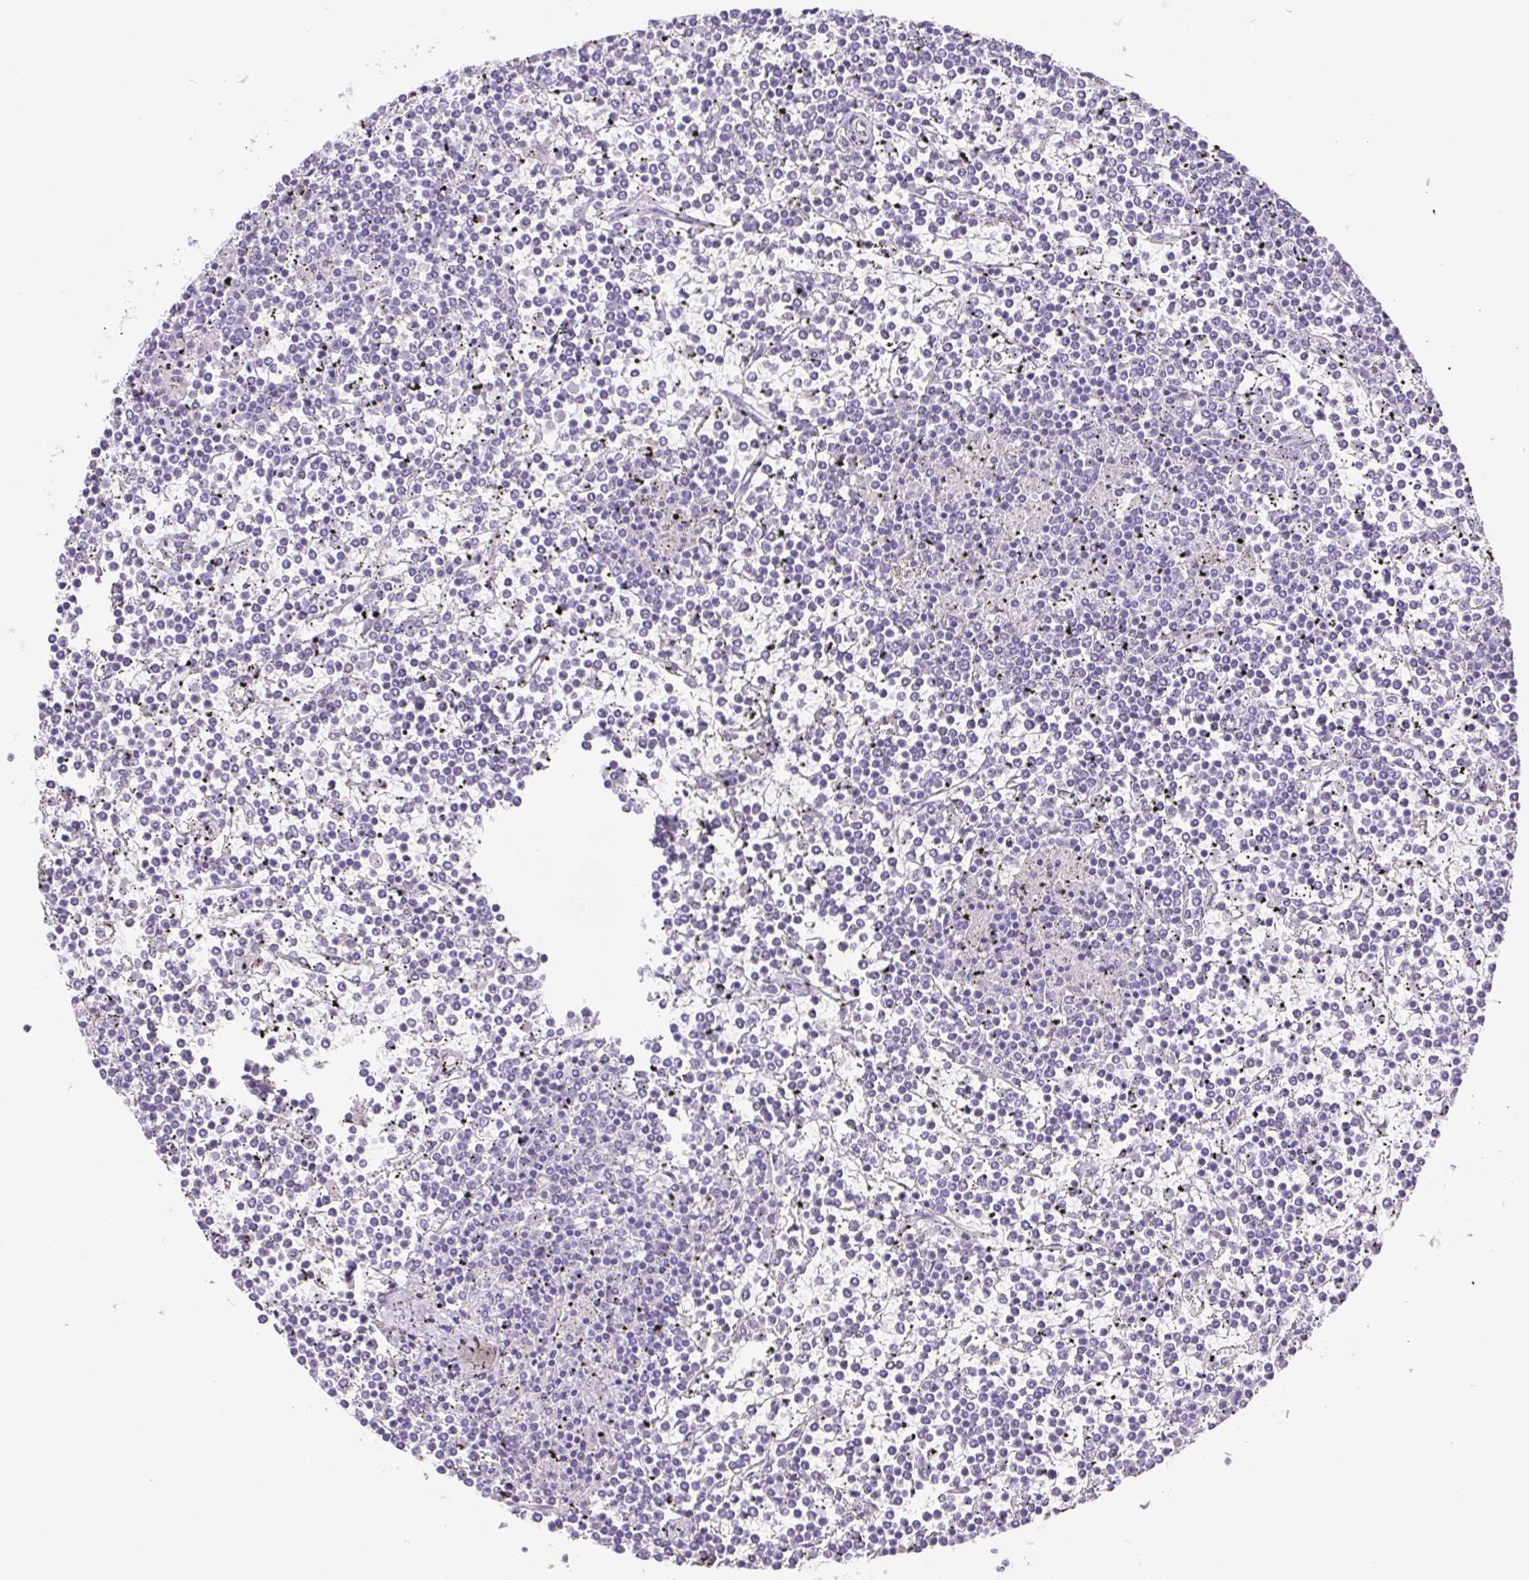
{"staining": {"intensity": "negative", "quantity": "none", "location": "none"}, "tissue": "lymphoma", "cell_type": "Tumor cells", "image_type": "cancer", "snomed": [{"axis": "morphology", "description": "Malignant lymphoma, non-Hodgkin's type, Low grade"}, {"axis": "topography", "description": "Spleen"}], "caption": "A histopathology image of human lymphoma is negative for staining in tumor cells.", "gene": "PNLIP", "patient": {"sex": "female", "age": 19}}